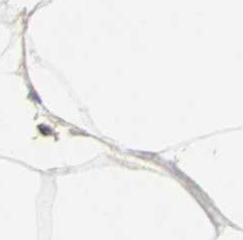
{"staining": {"intensity": "weak", "quantity": "<25%", "location": "cytoplasmic/membranous"}, "tissue": "adipose tissue", "cell_type": "Adipocytes", "image_type": "normal", "snomed": [{"axis": "morphology", "description": "Normal tissue, NOS"}, {"axis": "morphology", "description": "Duct carcinoma"}, {"axis": "topography", "description": "Breast"}, {"axis": "topography", "description": "Adipose tissue"}], "caption": "Immunohistochemistry image of normal adipose tissue: human adipose tissue stained with DAB exhibits no significant protein expression in adipocytes. (Immunohistochemistry, brightfield microscopy, high magnification).", "gene": "PPIA", "patient": {"sex": "female", "age": 37}}